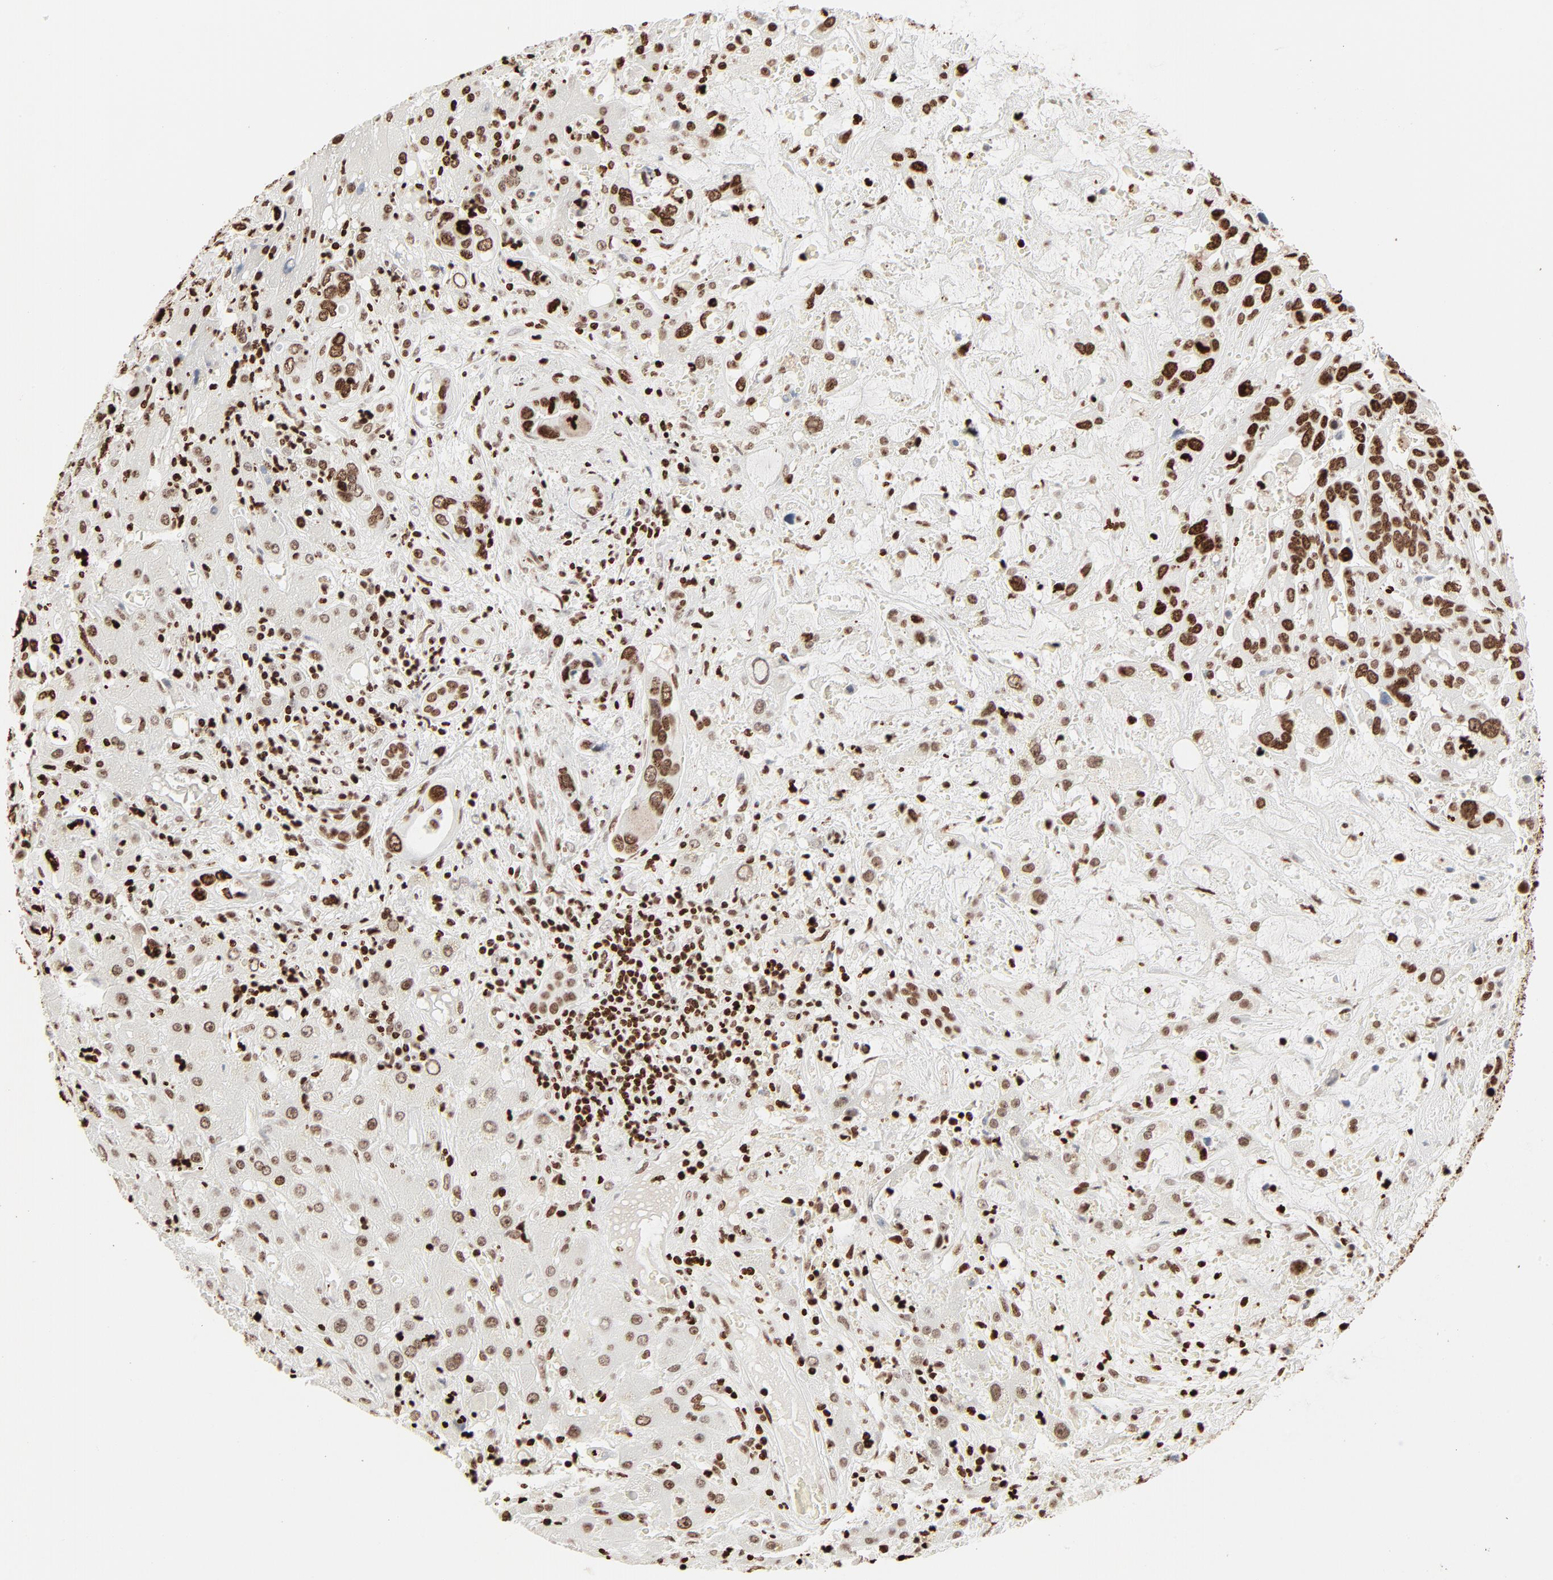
{"staining": {"intensity": "strong", "quantity": ">75%", "location": "nuclear"}, "tissue": "liver cancer", "cell_type": "Tumor cells", "image_type": "cancer", "snomed": [{"axis": "morphology", "description": "Cholangiocarcinoma"}, {"axis": "topography", "description": "Liver"}], "caption": "Tumor cells exhibit strong nuclear positivity in about >75% of cells in liver cancer (cholangiocarcinoma).", "gene": "HMGB2", "patient": {"sex": "female", "age": 65}}